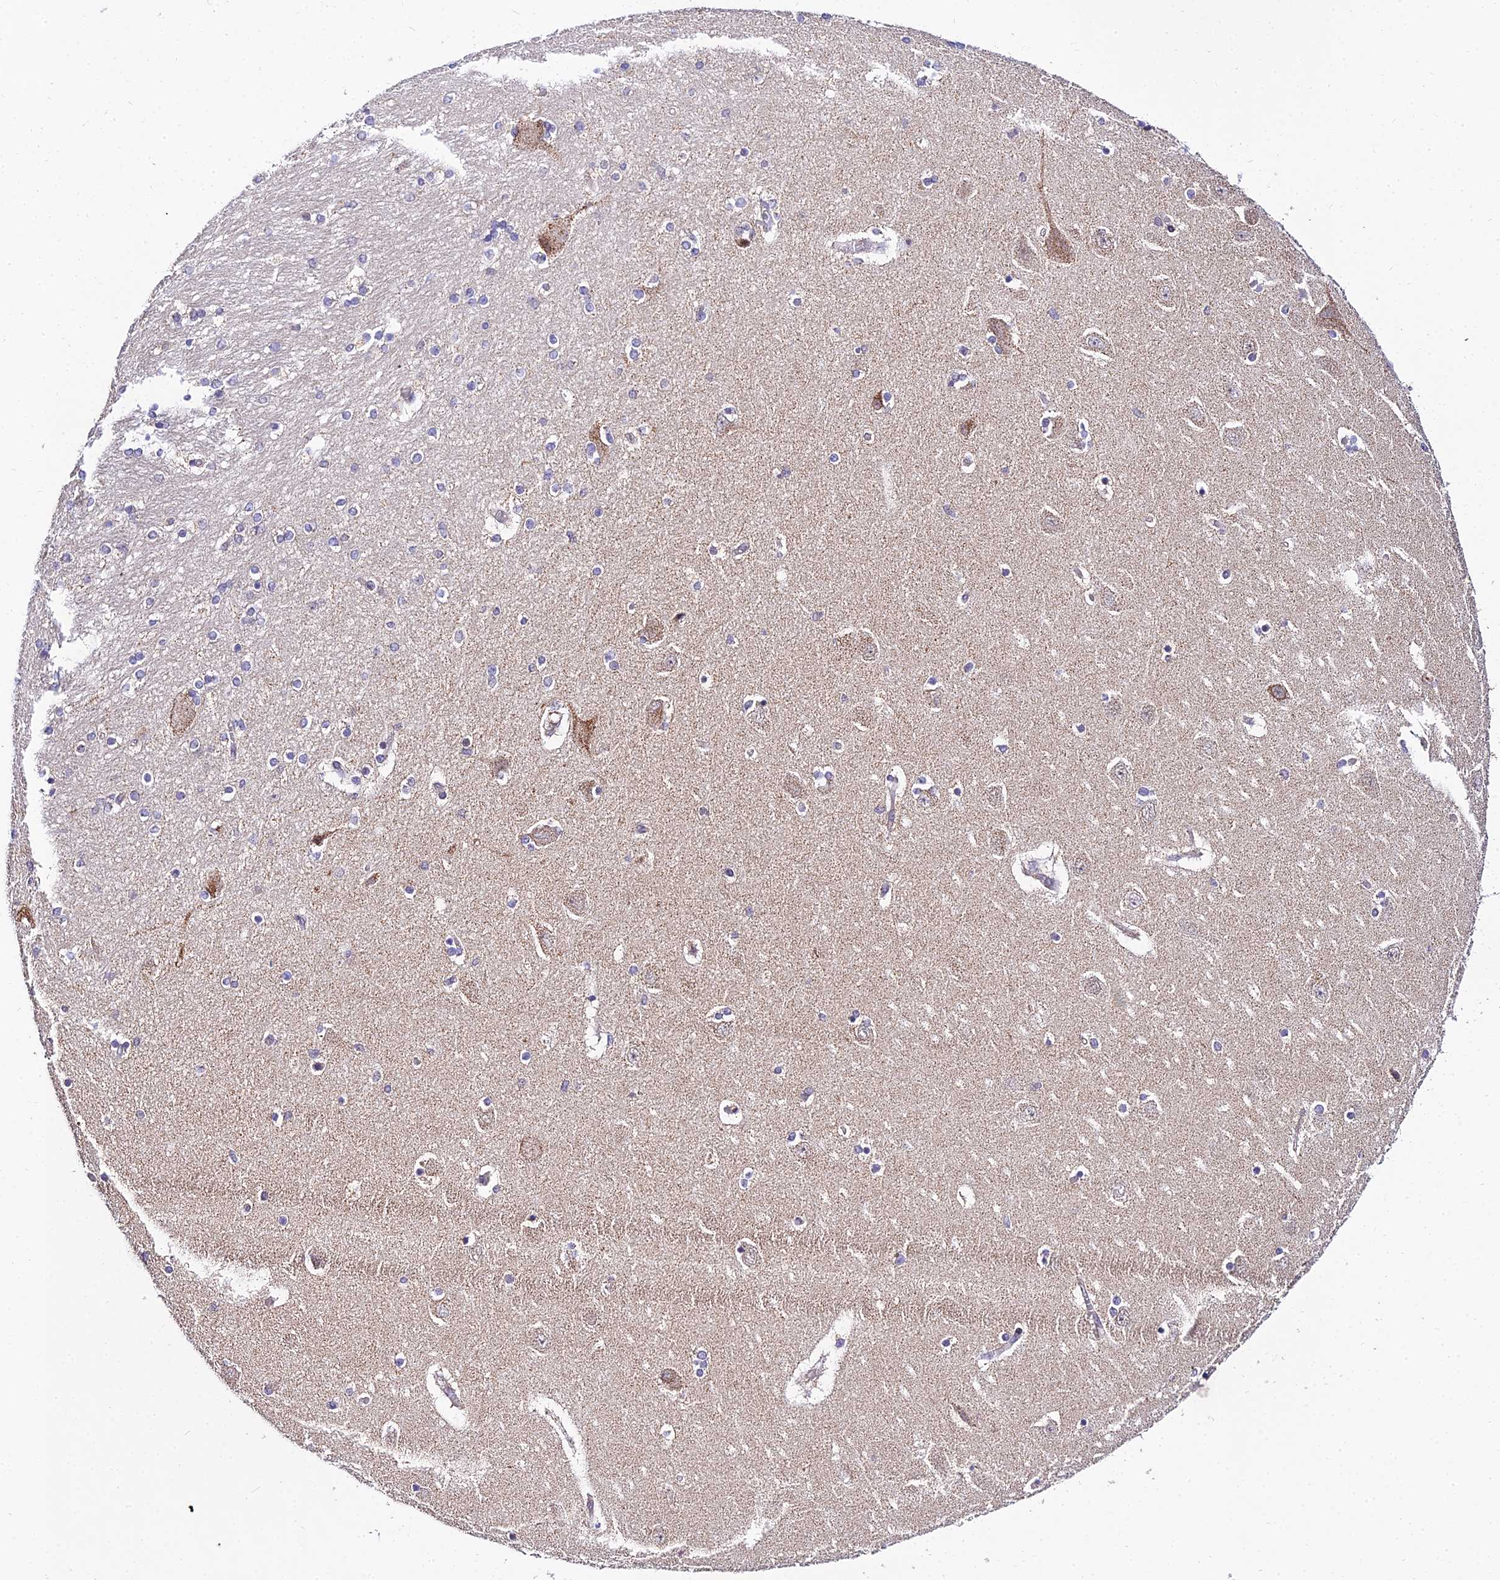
{"staining": {"intensity": "negative", "quantity": "none", "location": "none"}, "tissue": "hippocampus", "cell_type": "Glial cells", "image_type": "normal", "snomed": [{"axis": "morphology", "description": "Normal tissue, NOS"}, {"axis": "topography", "description": "Hippocampus"}], "caption": "Immunohistochemistry of normal hippocampus shows no expression in glial cells.", "gene": "ATP5PB", "patient": {"sex": "female", "age": 54}}